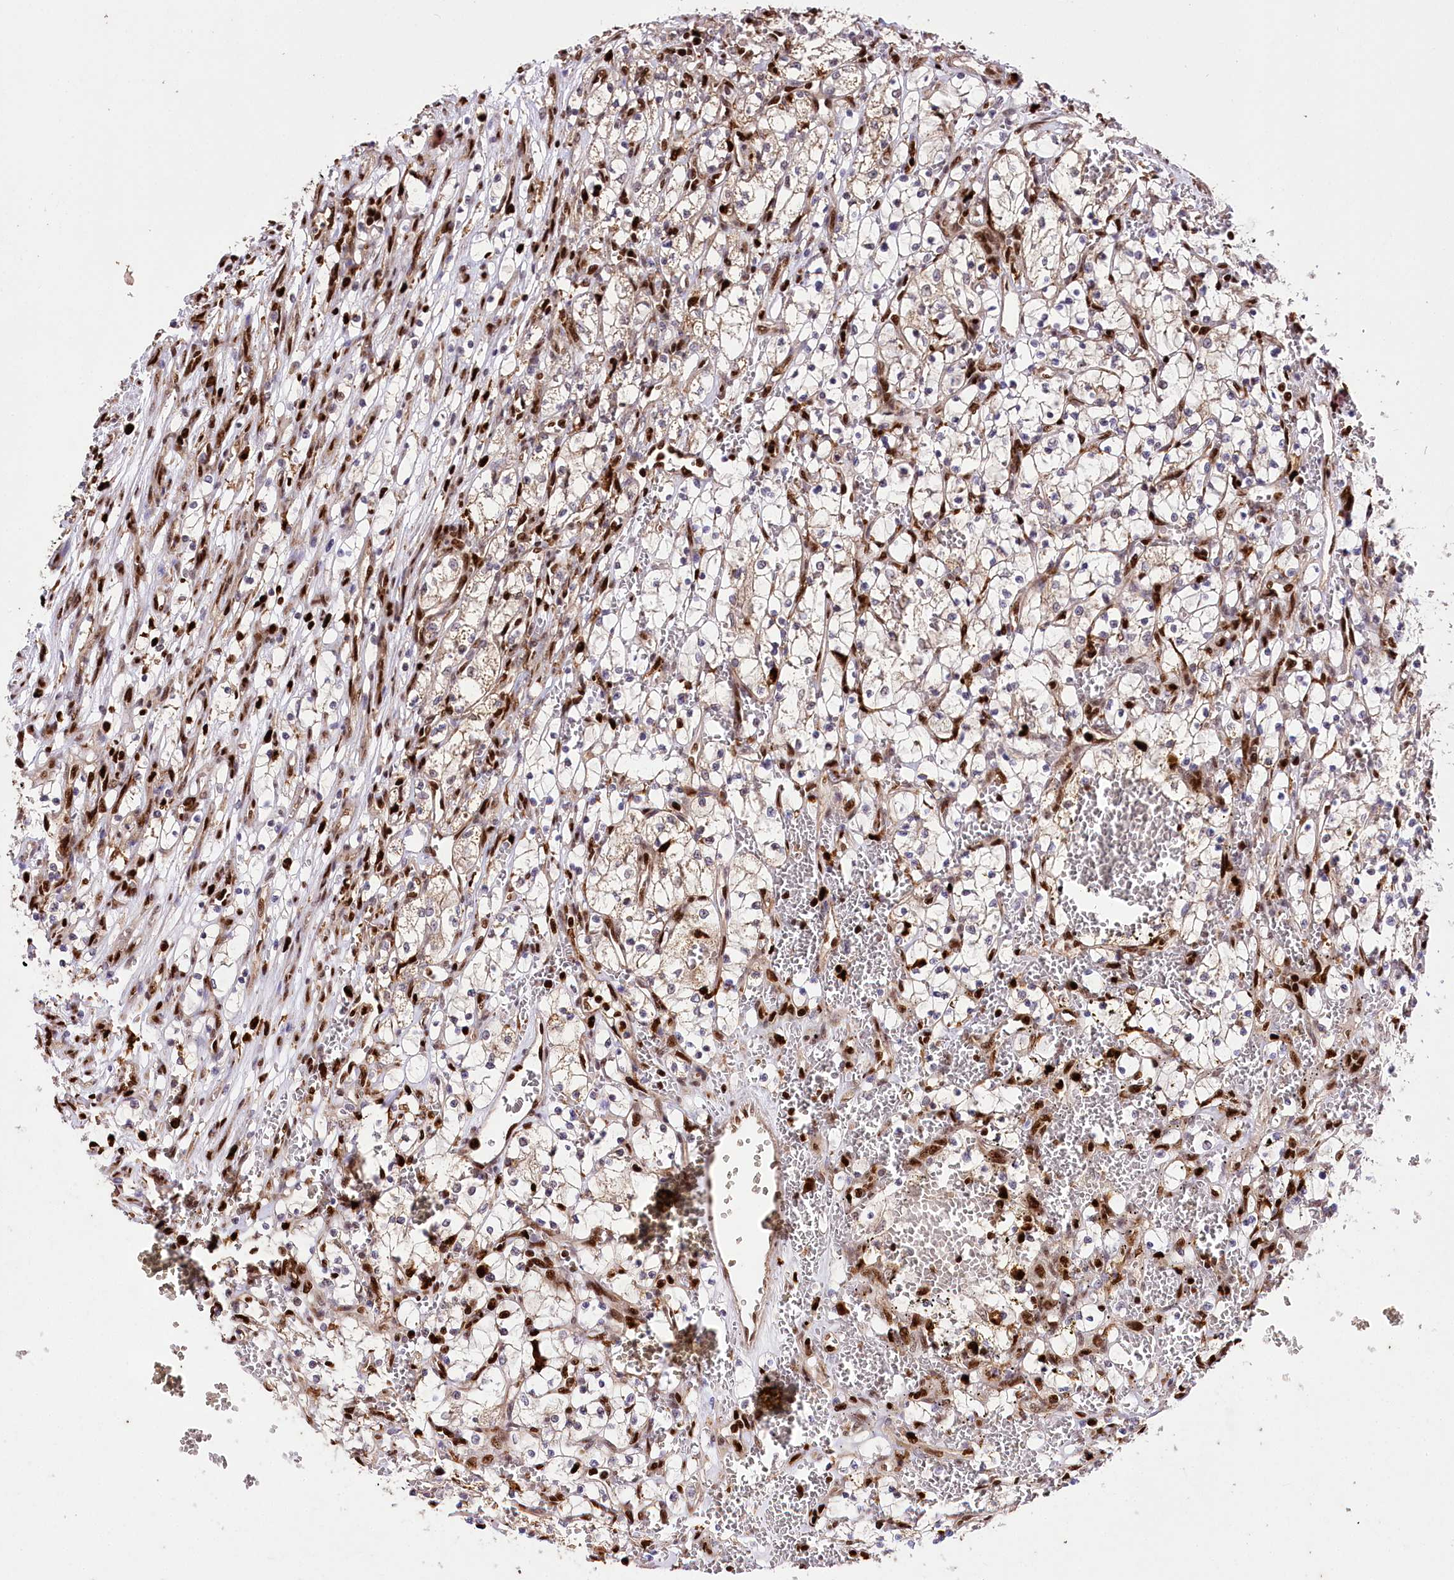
{"staining": {"intensity": "negative", "quantity": "none", "location": "none"}, "tissue": "renal cancer", "cell_type": "Tumor cells", "image_type": "cancer", "snomed": [{"axis": "morphology", "description": "Adenocarcinoma, NOS"}, {"axis": "topography", "description": "Kidney"}], "caption": "Renal cancer was stained to show a protein in brown. There is no significant staining in tumor cells.", "gene": "FIGN", "patient": {"sex": "female", "age": 69}}